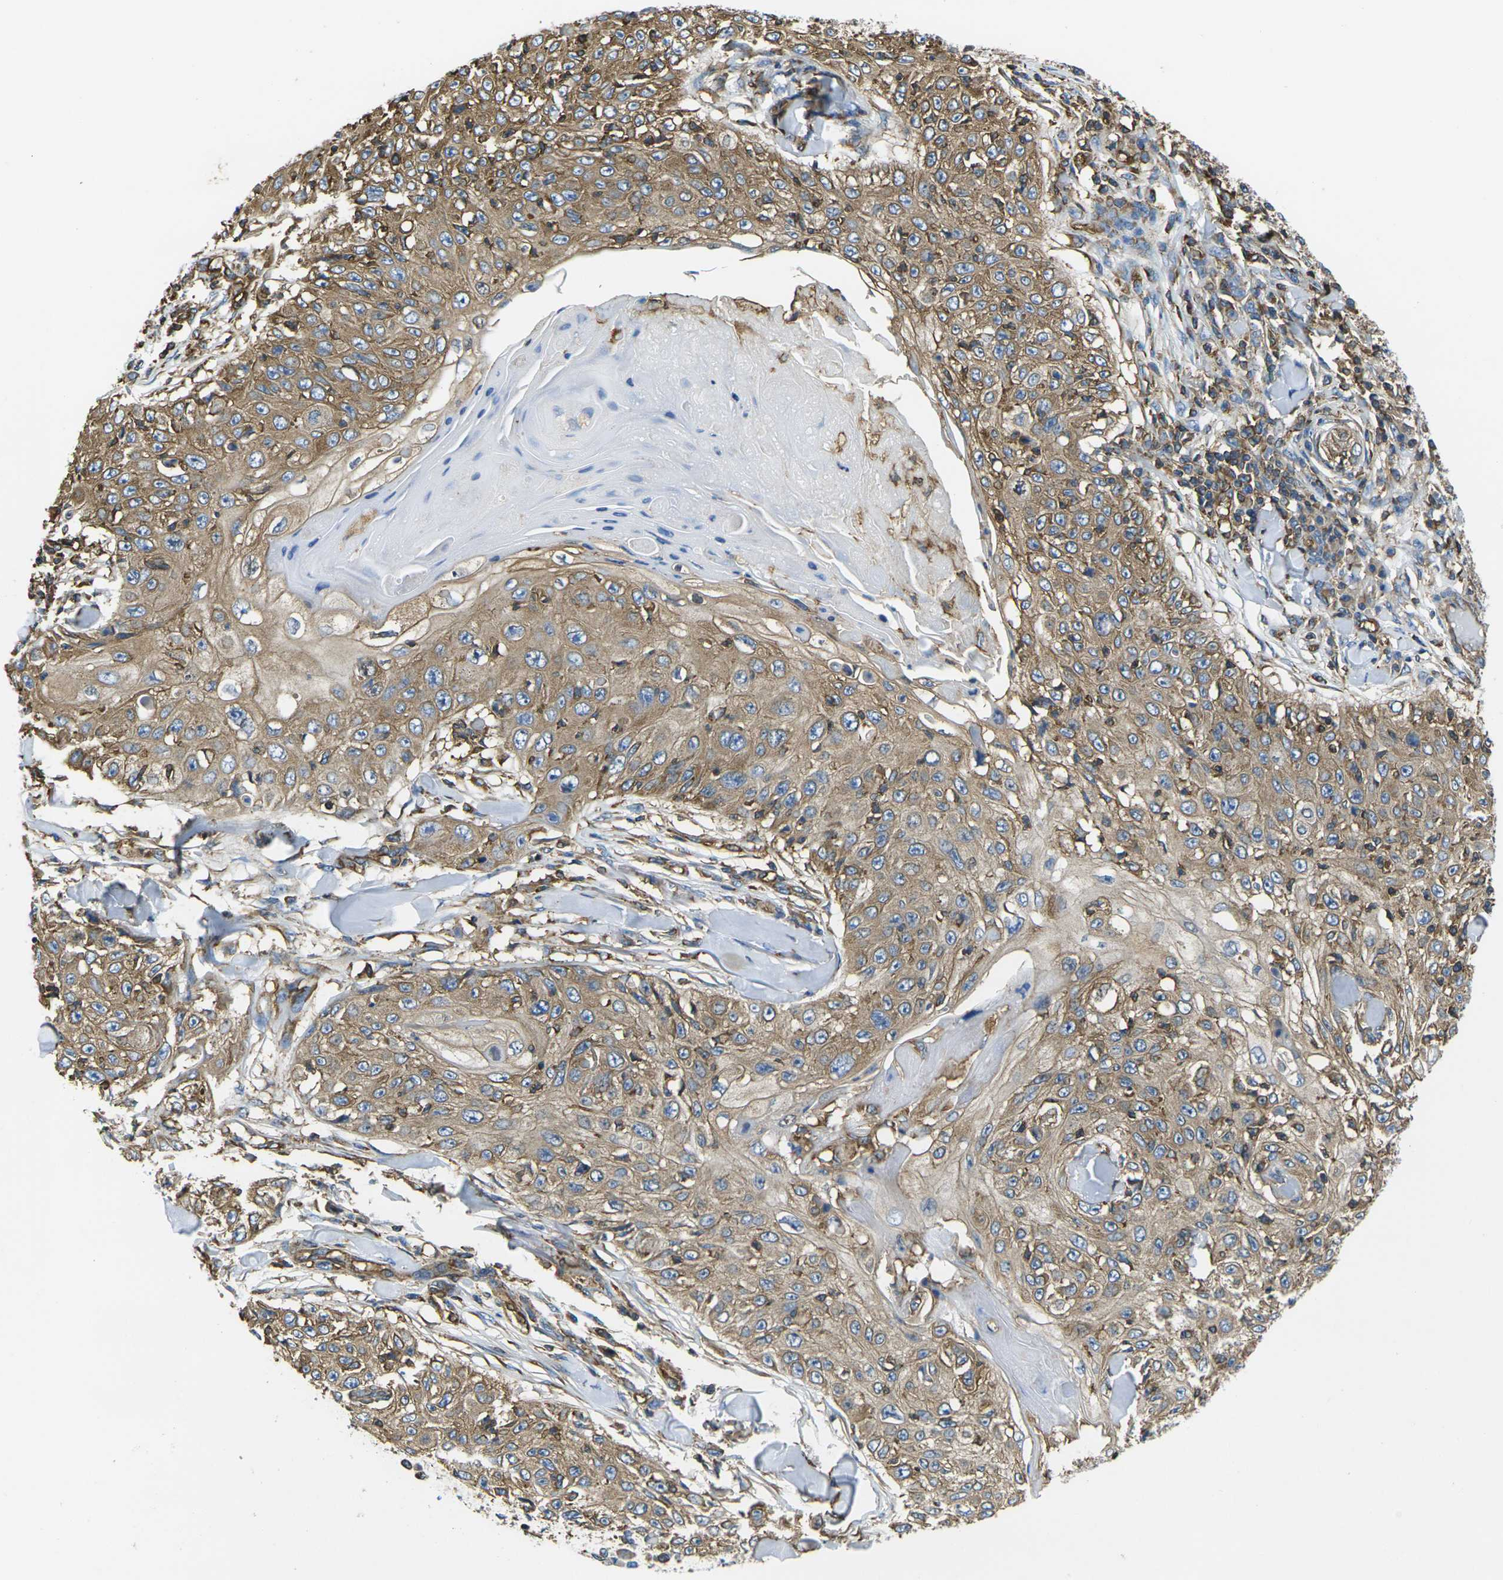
{"staining": {"intensity": "moderate", "quantity": ">75%", "location": "cytoplasmic/membranous"}, "tissue": "skin cancer", "cell_type": "Tumor cells", "image_type": "cancer", "snomed": [{"axis": "morphology", "description": "Squamous cell carcinoma, NOS"}, {"axis": "topography", "description": "Skin"}], "caption": "This image displays IHC staining of skin cancer, with medium moderate cytoplasmic/membranous positivity in about >75% of tumor cells.", "gene": "FAM110D", "patient": {"sex": "male", "age": 86}}